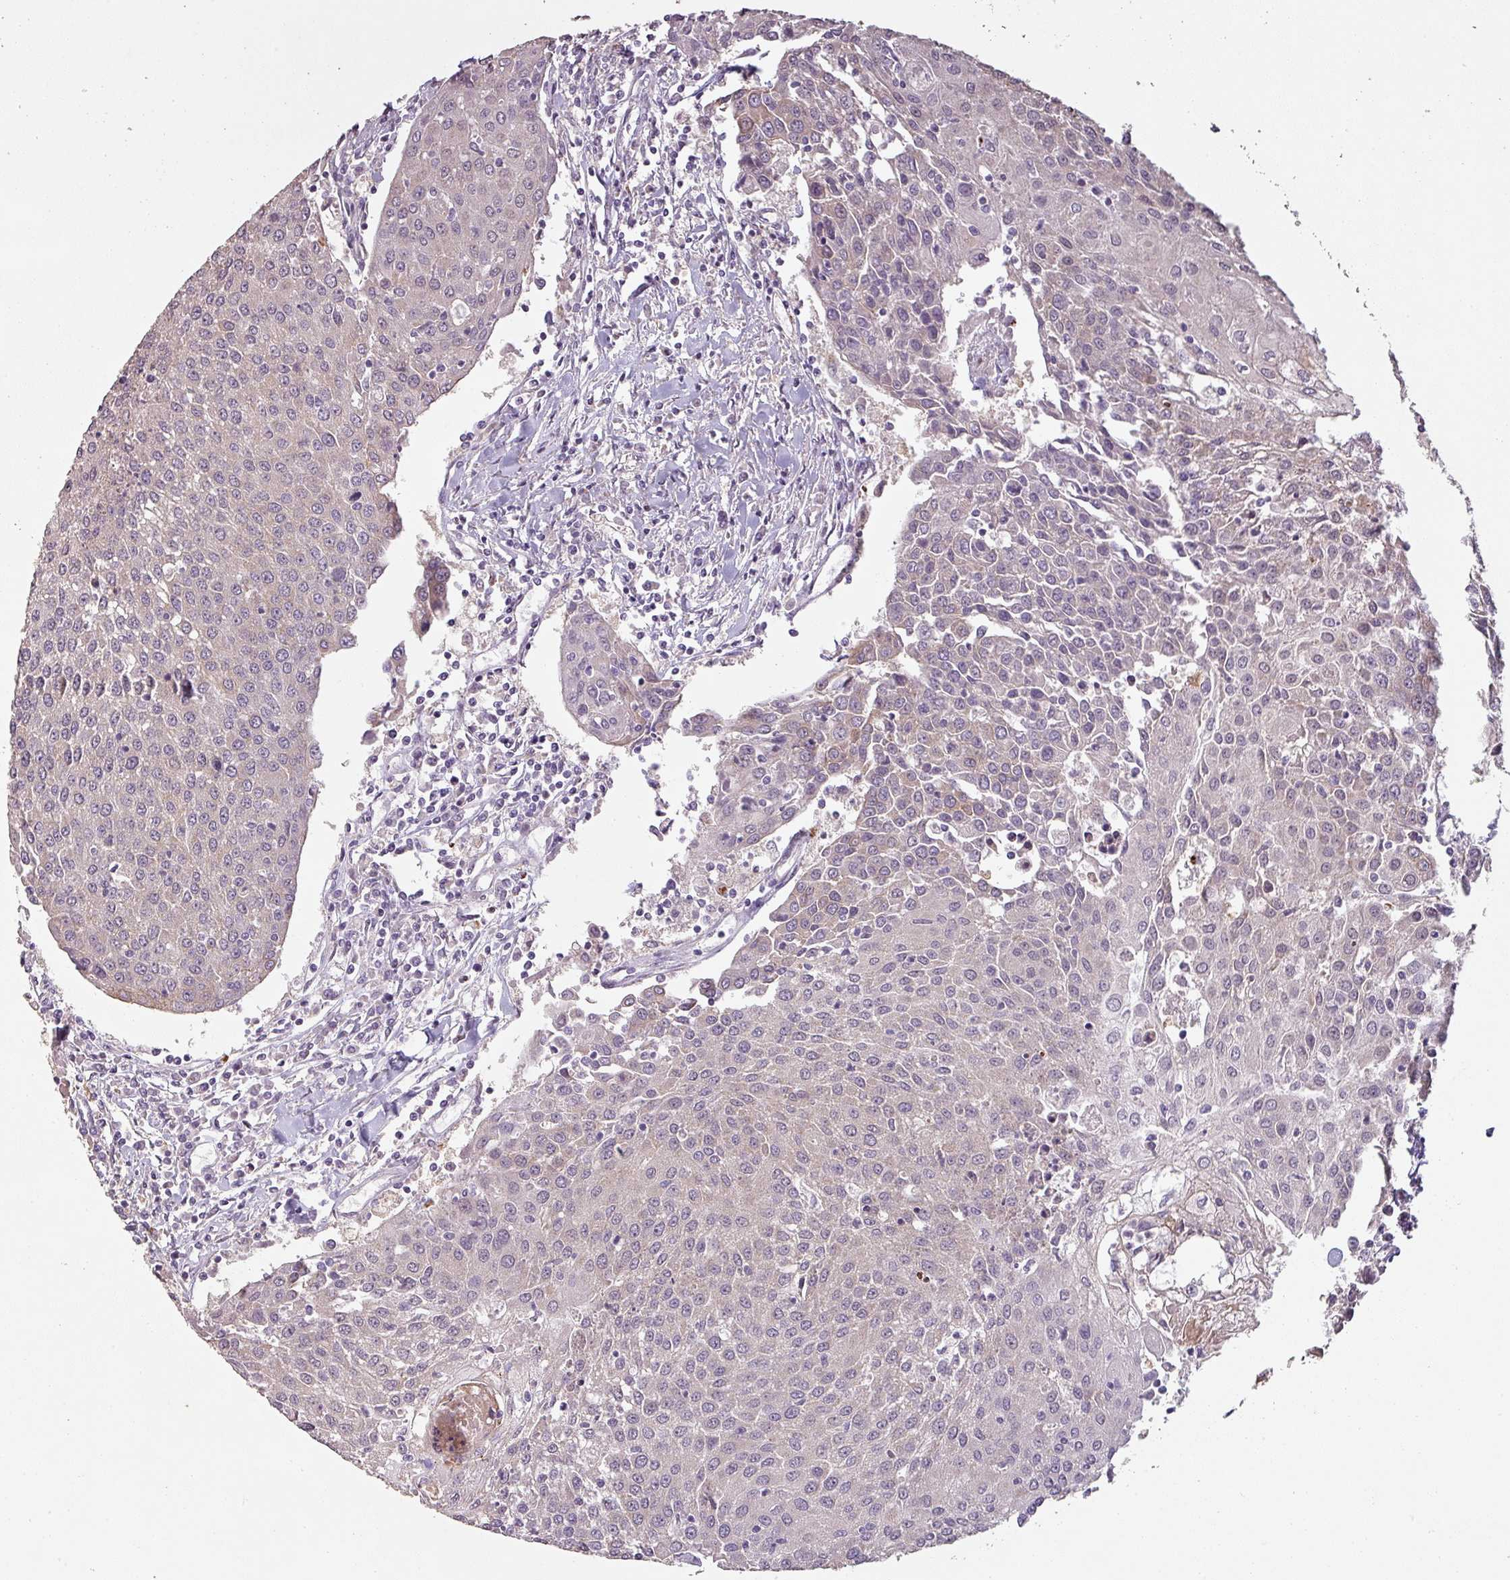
{"staining": {"intensity": "weak", "quantity": "25%-75%", "location": "cytoplasmic/membranous"}, "tissue": "urothelial cancer", "cell_type": "Tumor cells", "image_type": "cancer", "snomed": [{"axis": "morphology", "description": "Urothelial carcinoma, High grade"}, {"axis": "topography", "description": "Urinary bladder"}], "caption": "This photomicrograph exhibits immunohistochemistry (IHC) staining of urothelial cancer, with low weak cytoplasmic/membranous staining in about 25%-75% of tumor cells.", "gene": "LYPLA1", "patient": {"sex": "female", "age": 85}}